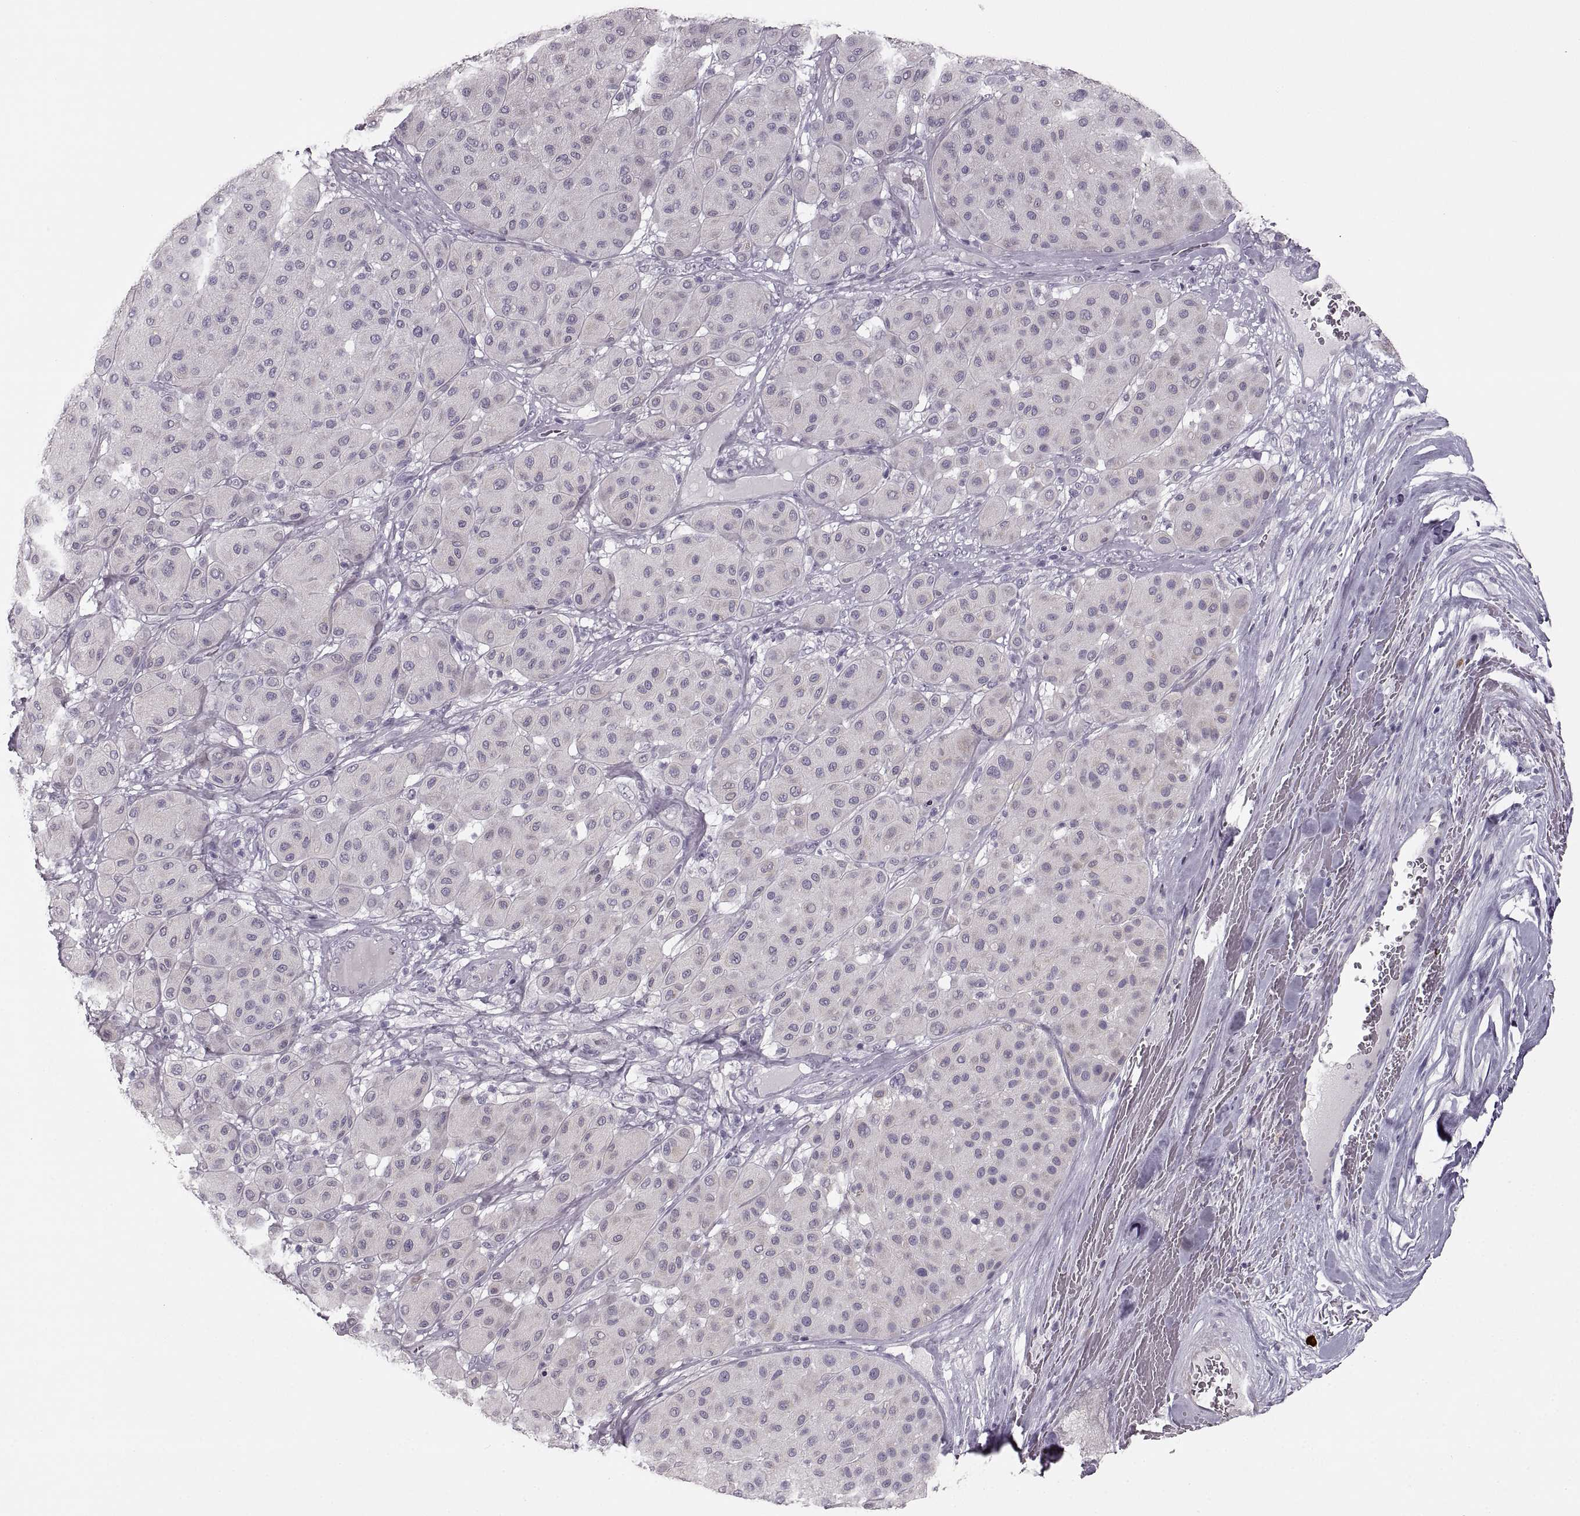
{"staining": {"intensity": "negative", "quantity": "none", "location": "none"}, "tissue": "melanoma", "cell_type": "Tumor cells", "image_type": "cancer", "snomed": [{"axis": "morphology", "description": "Malignant melanoma, Metastatic site"}, {"axis": "topography", "description": "Smooth muscle"}], "caption": "High power microscopy micrograph of an IHC micrograph of malignant melanoma (metastatic site), revealing no significant positivity in tumor cells.", "gene": "CNTN1", "patient": {"sex": "male", "age": 41}}